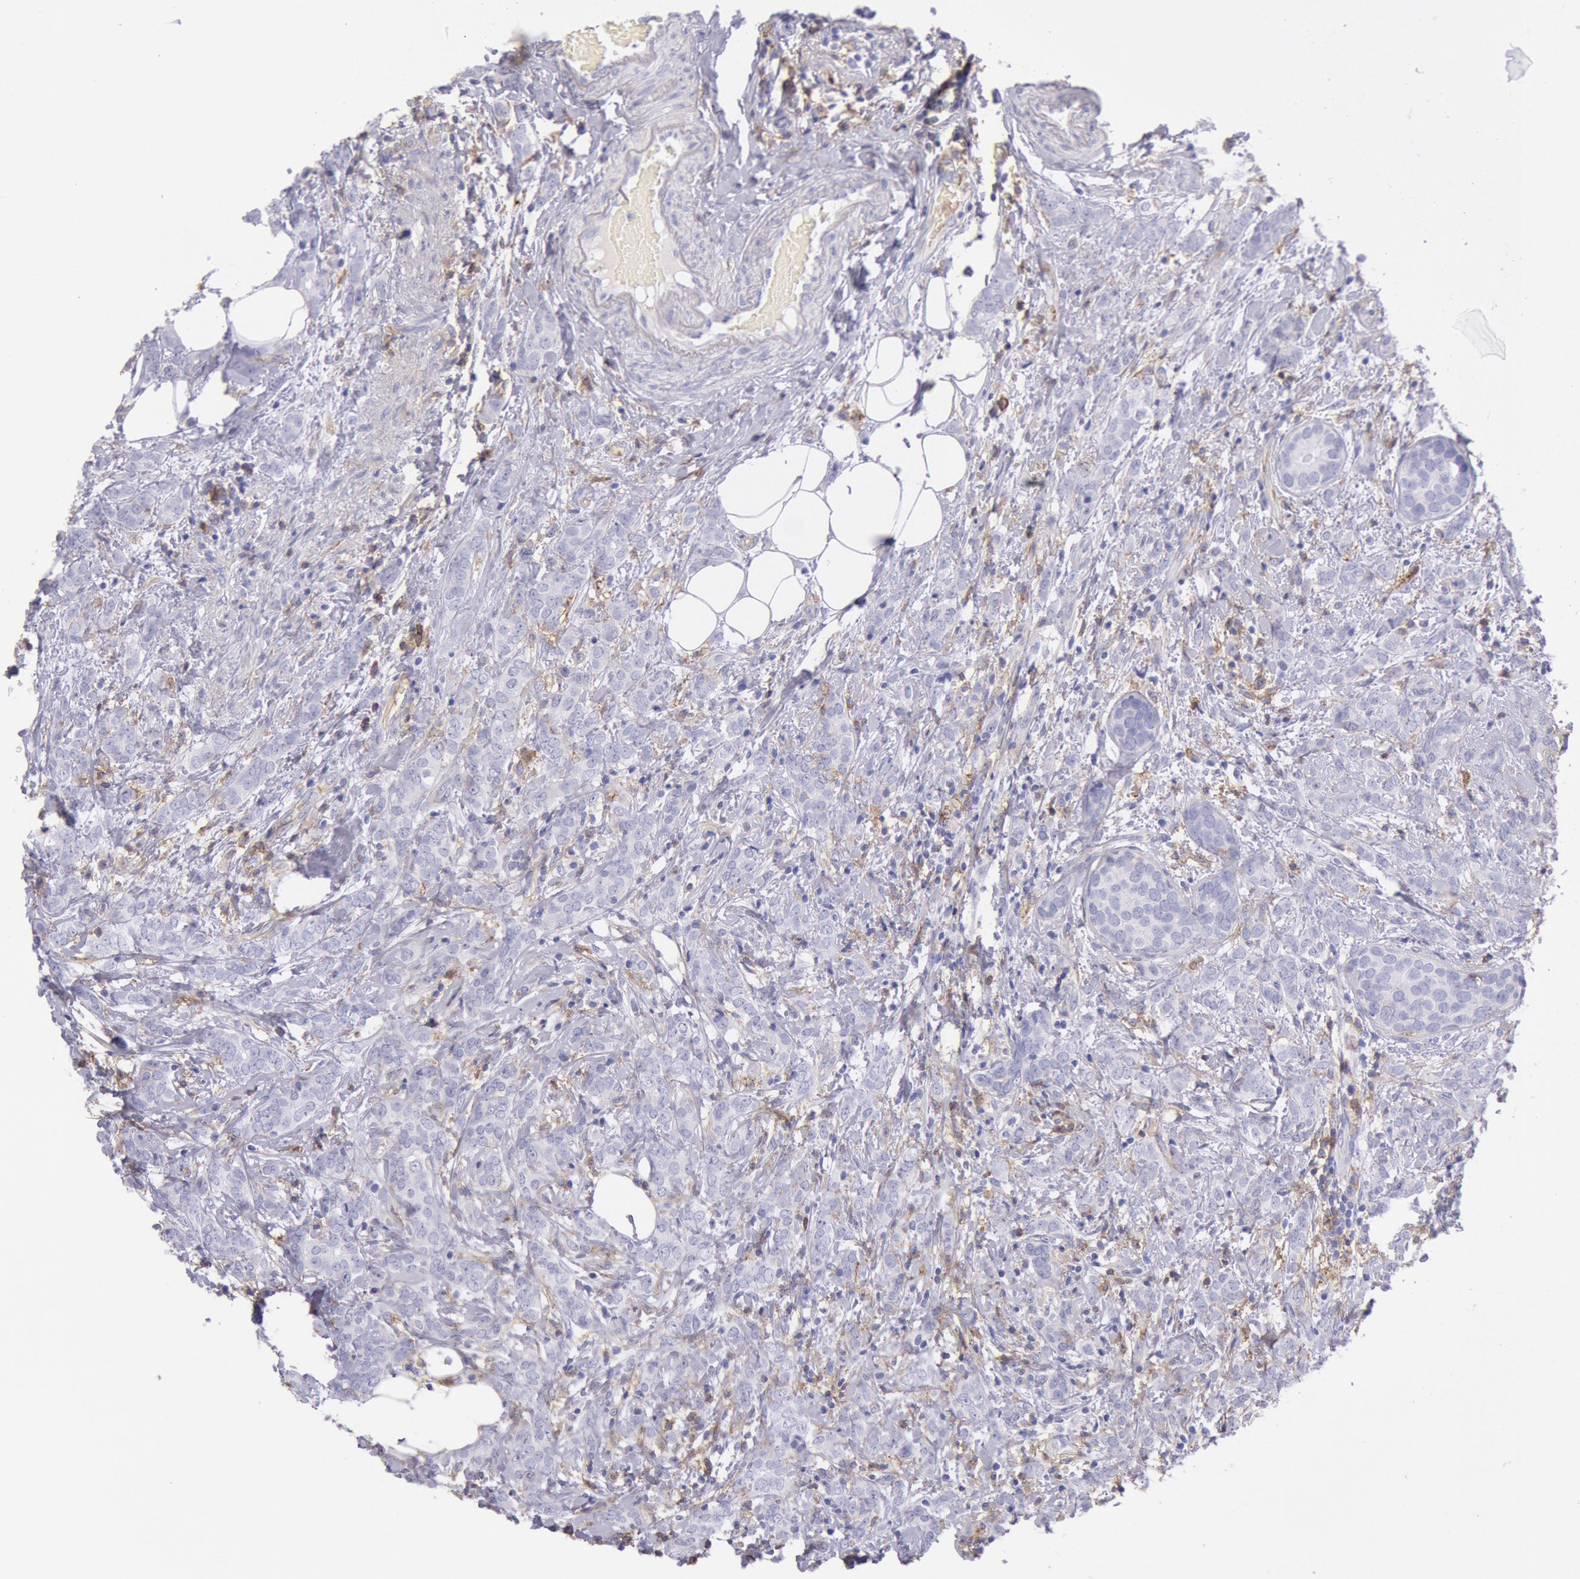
{"staining": {"intensity": "negative", "quantity": "none", "location": "none"}, "tissue": "breast cancer", "cell_type": "Tumor cells", "image_type": "cancer", "snomed": [{"axis": "morphology", "description": "Duct carcinoma"}, {"axis": "topography", "description": "Breast"}], "caption": "Human breast cancer stained for a protein using immunohistochemistry (IHC) displays no expression in tumor cells.", "gene": "LYN", "patient": {"sex": "female", "age": 53}}